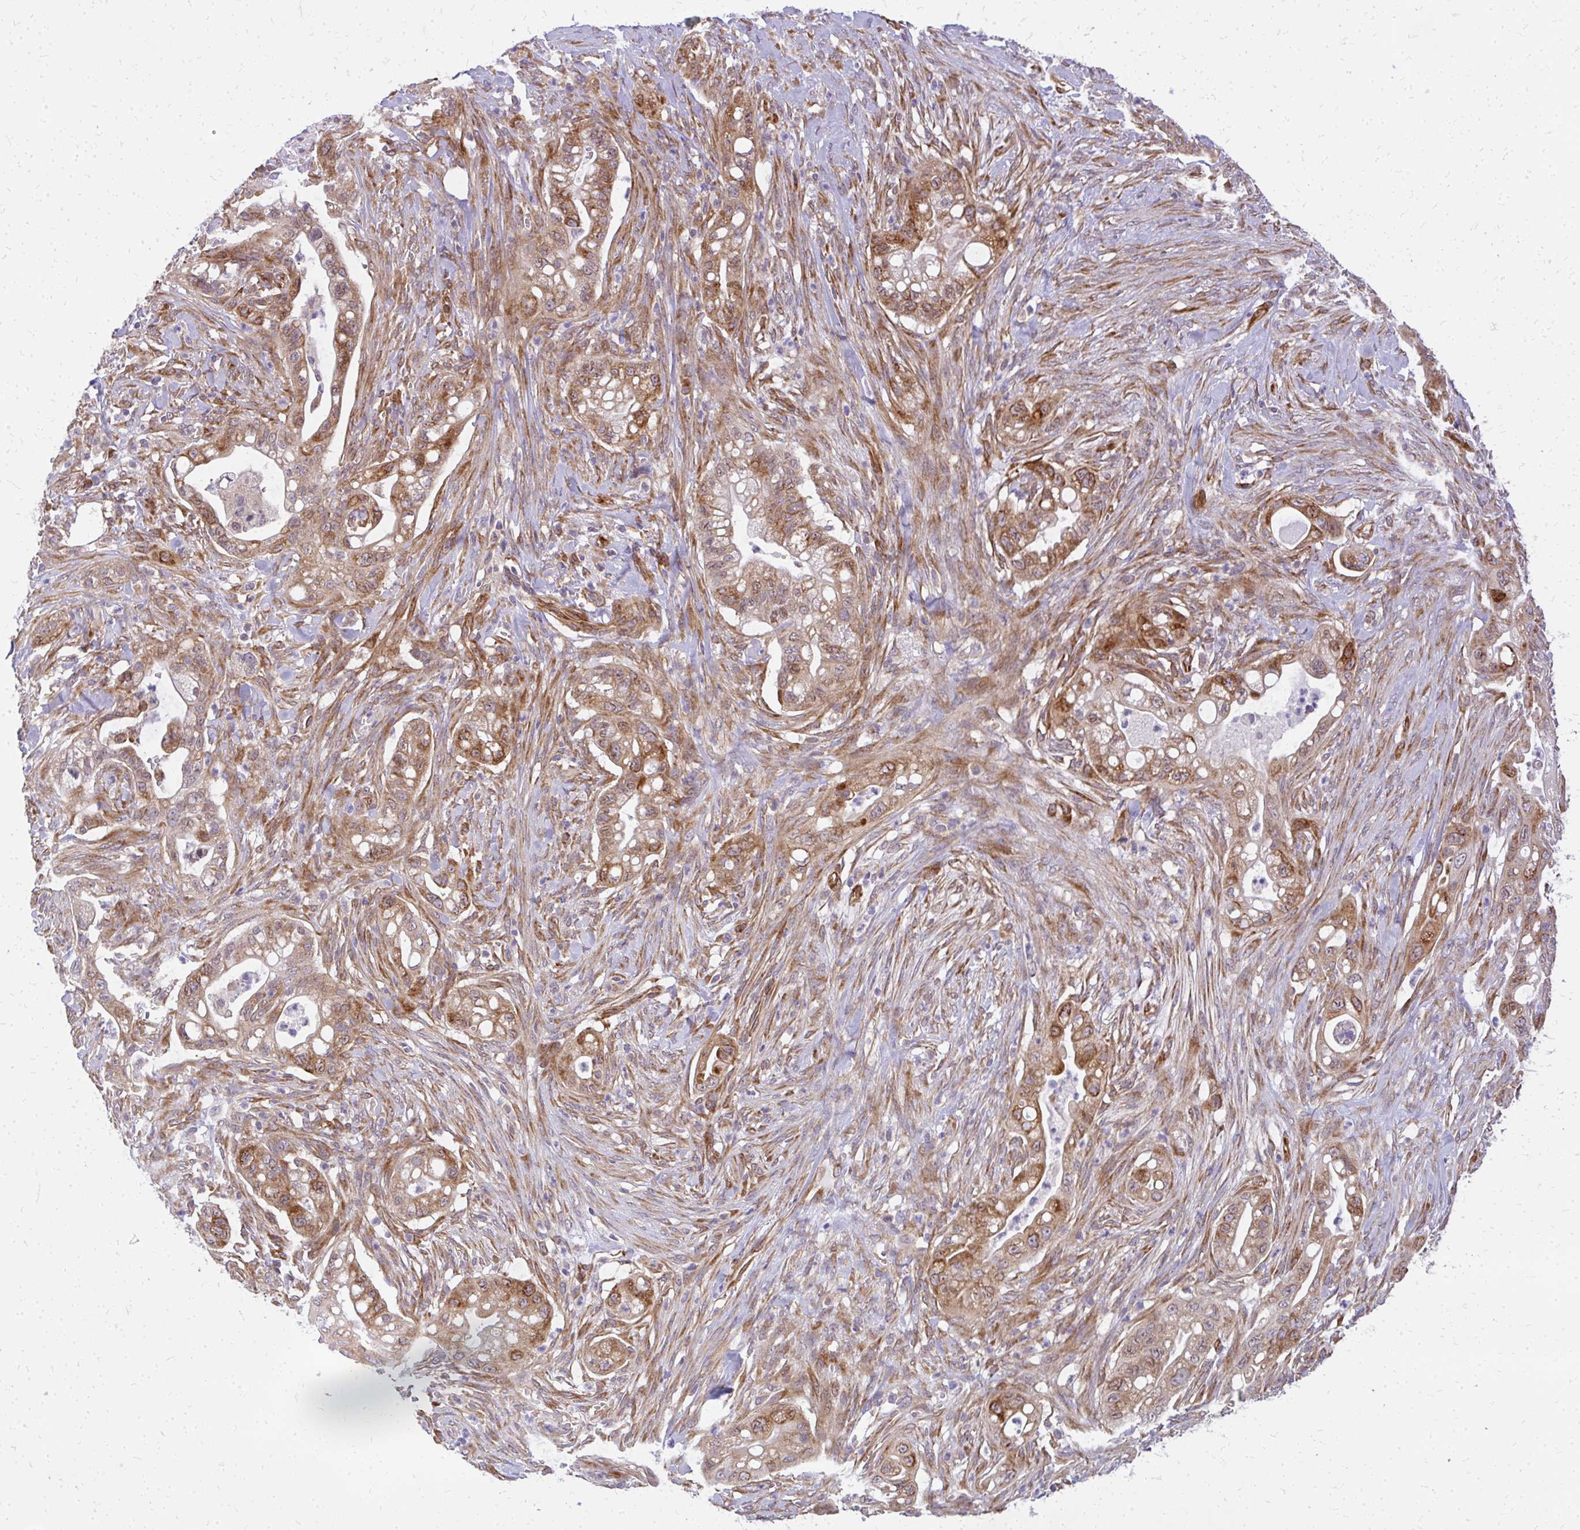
{"staining": {"intensity": "moderate", "quantity": "25%-75%", "location": "cytoplasmic/membranous"}, "tissue": "pancreatic cancer", "cell_type": "Tumor cells", "image_type": "cancer", "snomed": [{"axis": "morphology", "description": "Adenocarcinoma, NOS"}, {"axis": "topography", "description": "Pancreas"}], "caption": "Immunohistochemical staining of human pancreatic cancer (adenocarcinoma) shows moderate cytoplasmic/membranous protein positivity in approximately 25%-75% of tumor cells. (IHC, brightfield microscopy, high magnification).", "gene": "RSKR", "patient": {"sex": "male", "age": 44}}